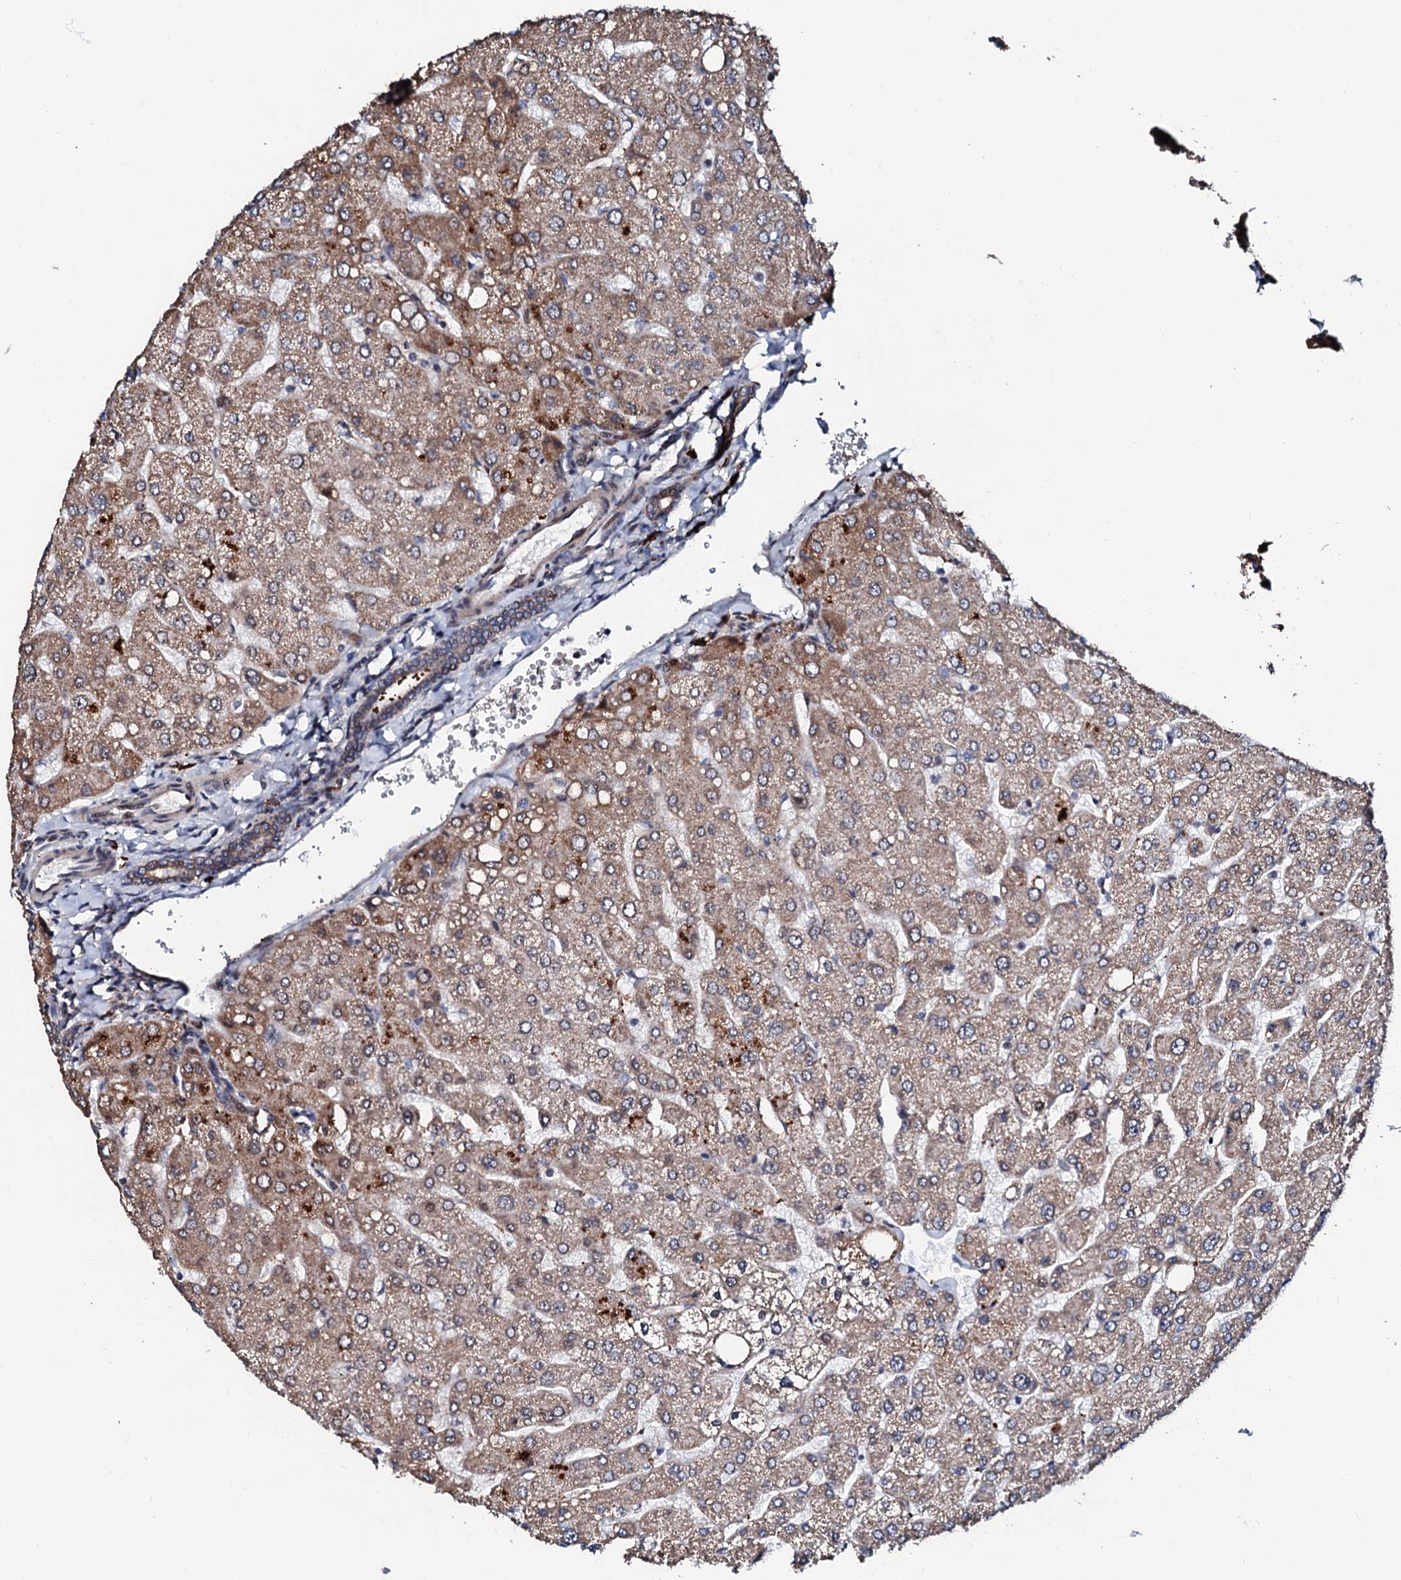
{"staining": {"intensity": "moderate", "quantity": ">75%", "location": "cytoplasmic/membranous"}, "tissue": "liver", "cell_type": "Cholangiocytes", "image_type": "normal", "snomed": [{"axis": "morphology", "description": "Normal tissue, NOS"}, {"axis": "topography", "description": "Liver"}], "caption": "Immunohistochemistry (IHC) photomicrograph of benign liver: liver stained using immunohistochemistry (IHC) demonstrates medium levels of moderate protein expression localized specifically in the cytoplasmic/membranous of cholangiocytes, appearing as a cytoplasmic/membranous brown color.", "gene": "KIF18A", "patient": {"sex": "male", "age": 55}}